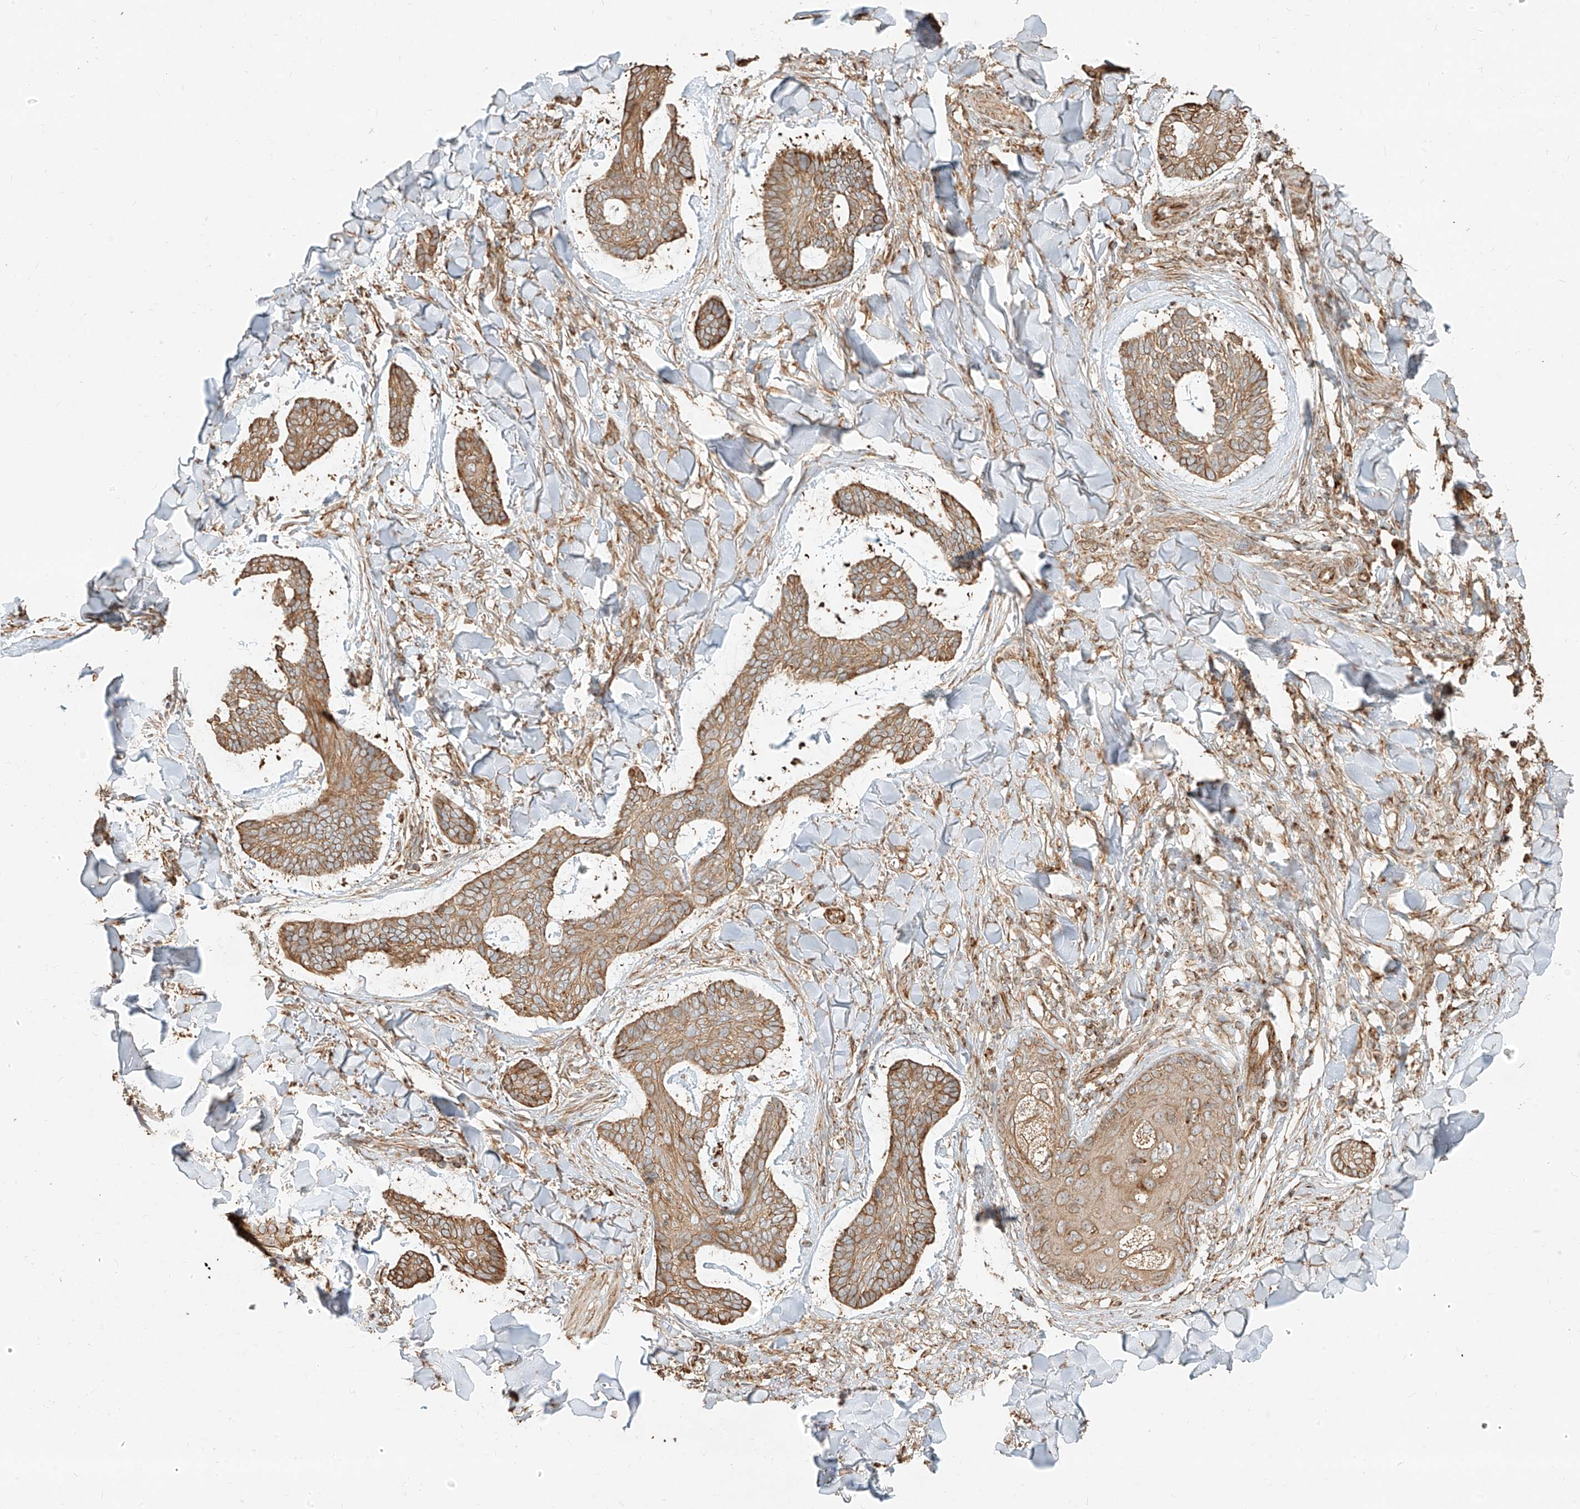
{"staining": {"intensity": "moderate", "quantity": ">75%", "location": "cytoplasmic/membranous"}, "tissue": "skin cancer", "cell_type": "Tumor cells", "image_type": "cancer", "snomed": [{"axis": "morphology", "description": "Basal cell carcinoma"}, {"axis": "topography", "description": "Skin"}], "caption": "Skin basal cell carcinoma stained with IHC demonstrates moderate cytoplasmic/membranous positivity in about >75% of tumor cells.", "gene": "EFNB1", "patient": {"sex": "male", "age": 43}}